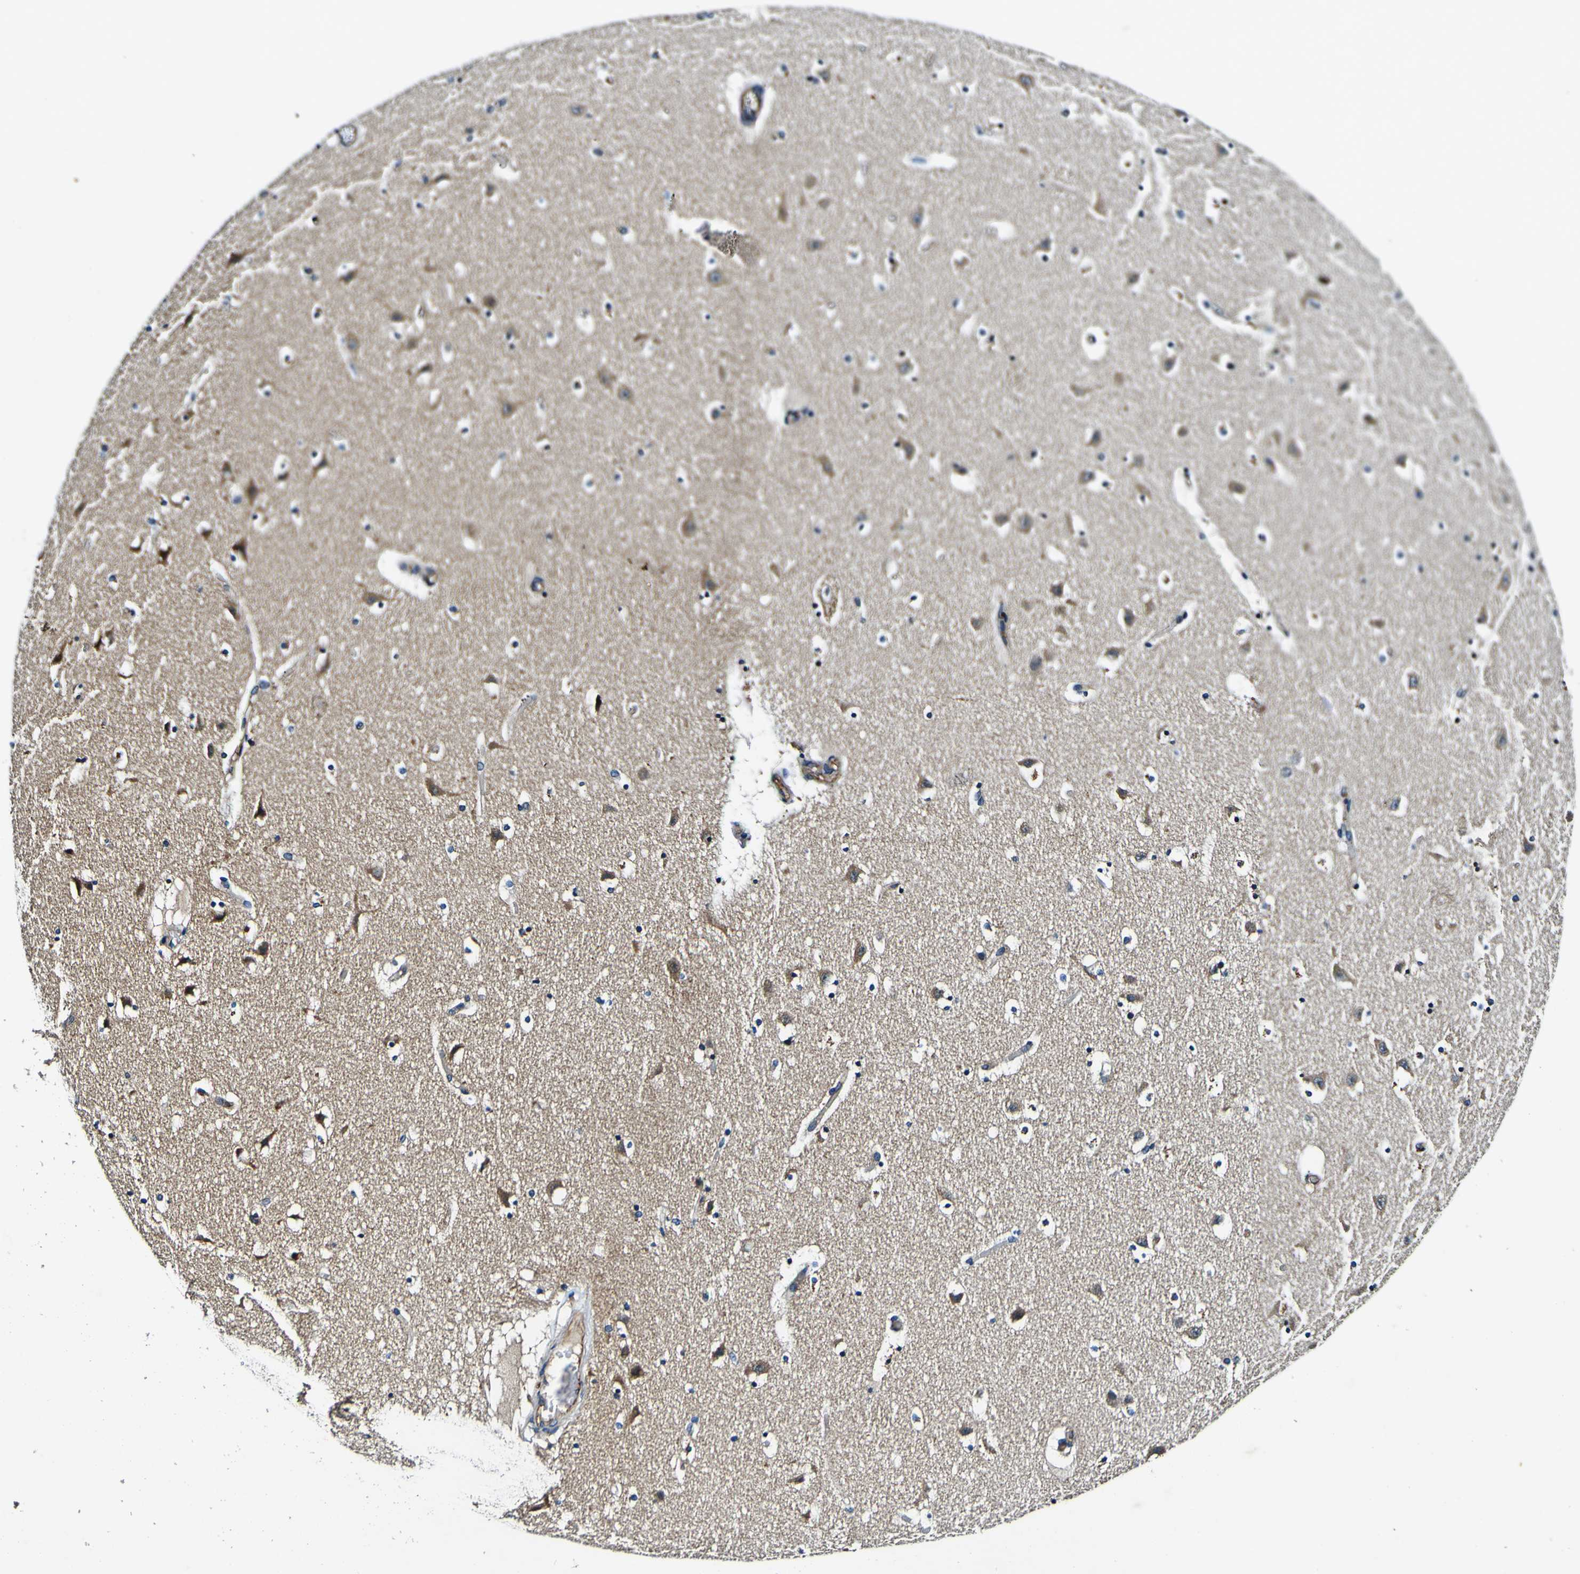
{"staining": {"intensity": "weak", "quantity": "<25%", "location": "cytoplasmic/membranous"}, "tissue": "caudate", "cell_type": "Glial cells", "image_type": "normal", "snomed": [{"axis": "morphology", "description": "Normal tissue, NOS"}, {"axis": "topography", "description": "Lateral ventricle wall"}], "caption": "Glial cells are negative for protein expression in benign human caudate.", "gene": "RHOT2", "patient": {"sex": "male", "age": 45}}